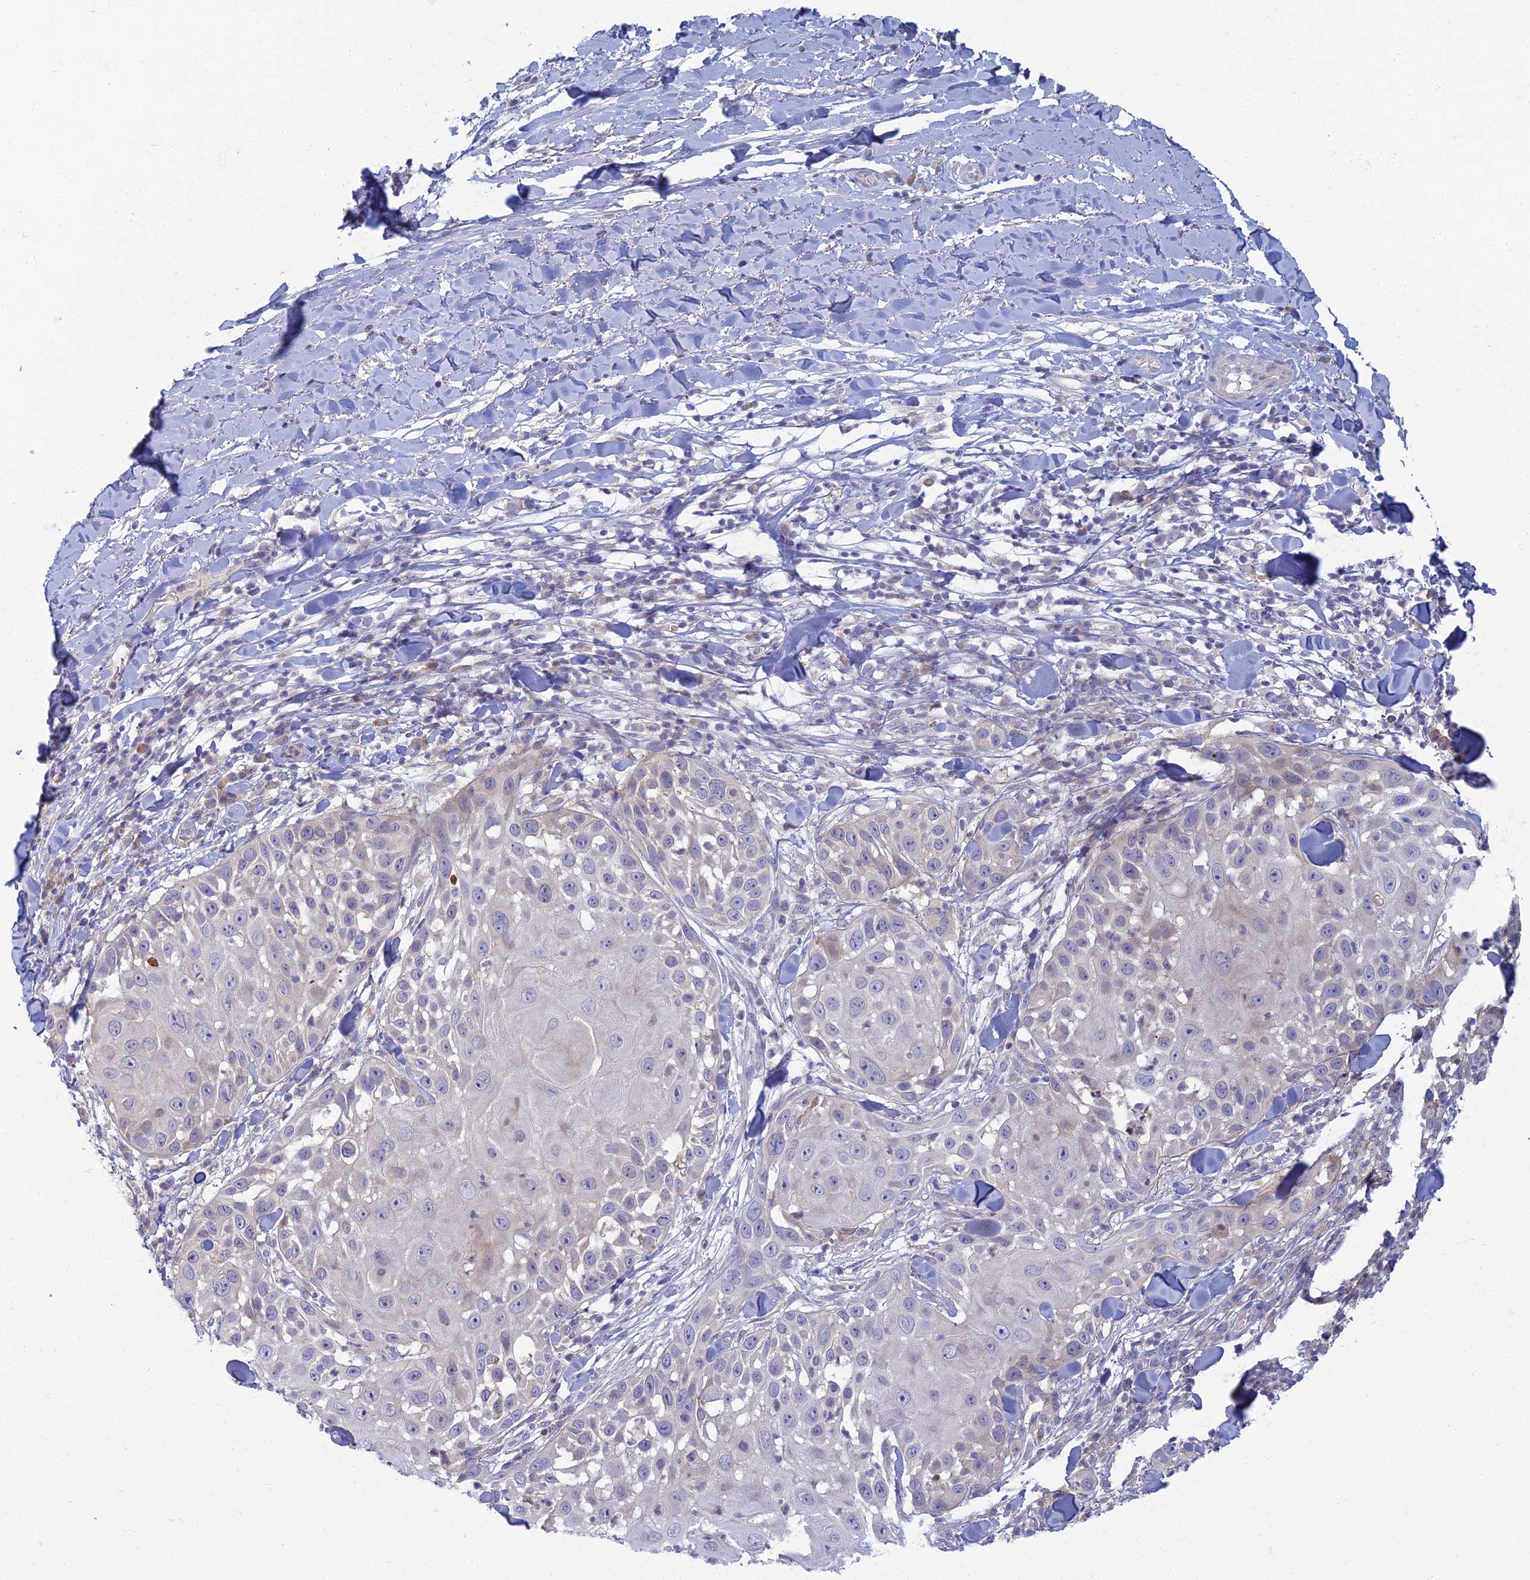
{"staining": {"intensity": "negative", "quantity": "none", "location": "none"}, "tissue": "skin cancer", "cell_type": "Tumor cells", "image_type": "cancer", "snomed": [{"axis": "morphology", "description": "Squamous cell carcinoma, NOS"}, {"axis": "topography", "description": "Skin"}], "caption": "Squamous cell carcinoma (skin) was stained to show a protein in brown. There is no significant expression in tumor cells. (Brightfield microscopy of DAB IHC at high magnification).", "gene": "CHMP4B", "patient": {"sex": "female", "age": 44}}